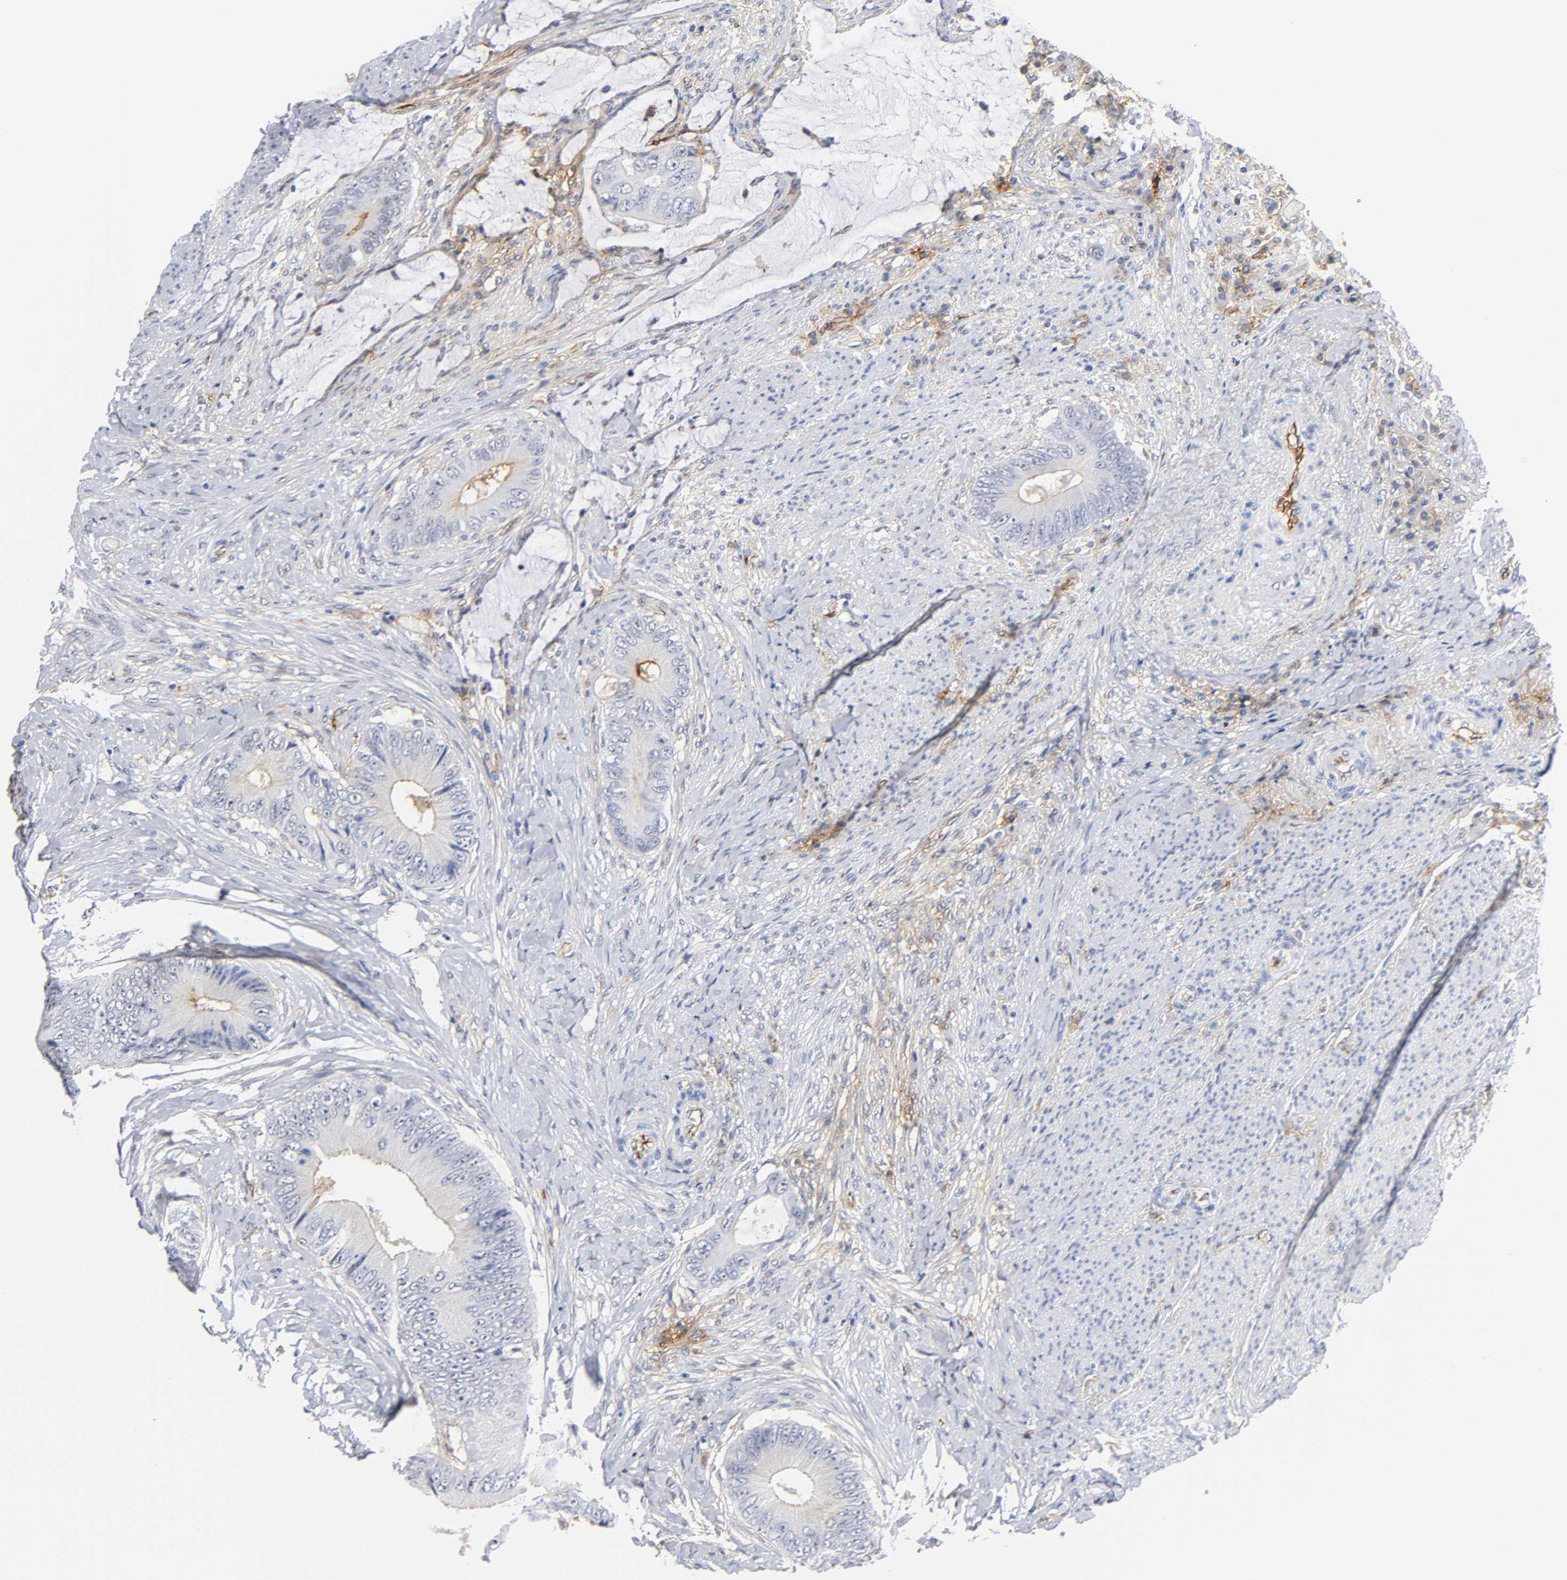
{"staining": {"intensity": "moderate", "quantity": "<25%", "location": "cytoplasmic/membranous"}, "tissue": "colorectal cancer", "cell_type": "Tumor cells", "image_type": "cancer", "snomed": [{"axis": "morphology", "description": "Normal tissue, NOS"}, {"axis": "morphology", "description": "Adenocarcinoma, NOS"}, {"axis": "topography", "description": "Rectum"}, {"axis": "topography", "description": "Peripheral nerve tissue"}], "caption": "This micrograph reveals colorectal cancer (adenocarcinoma) stained with immunohistochemistry (IHC) to label a protein in brown. The cytoplasmic/membranous of tumor cells show moderate positivity for the protein. Nuclei are counter-stained blue.", "gene": "ICAM1", "patient": {"sex": "female", "age": 77}}